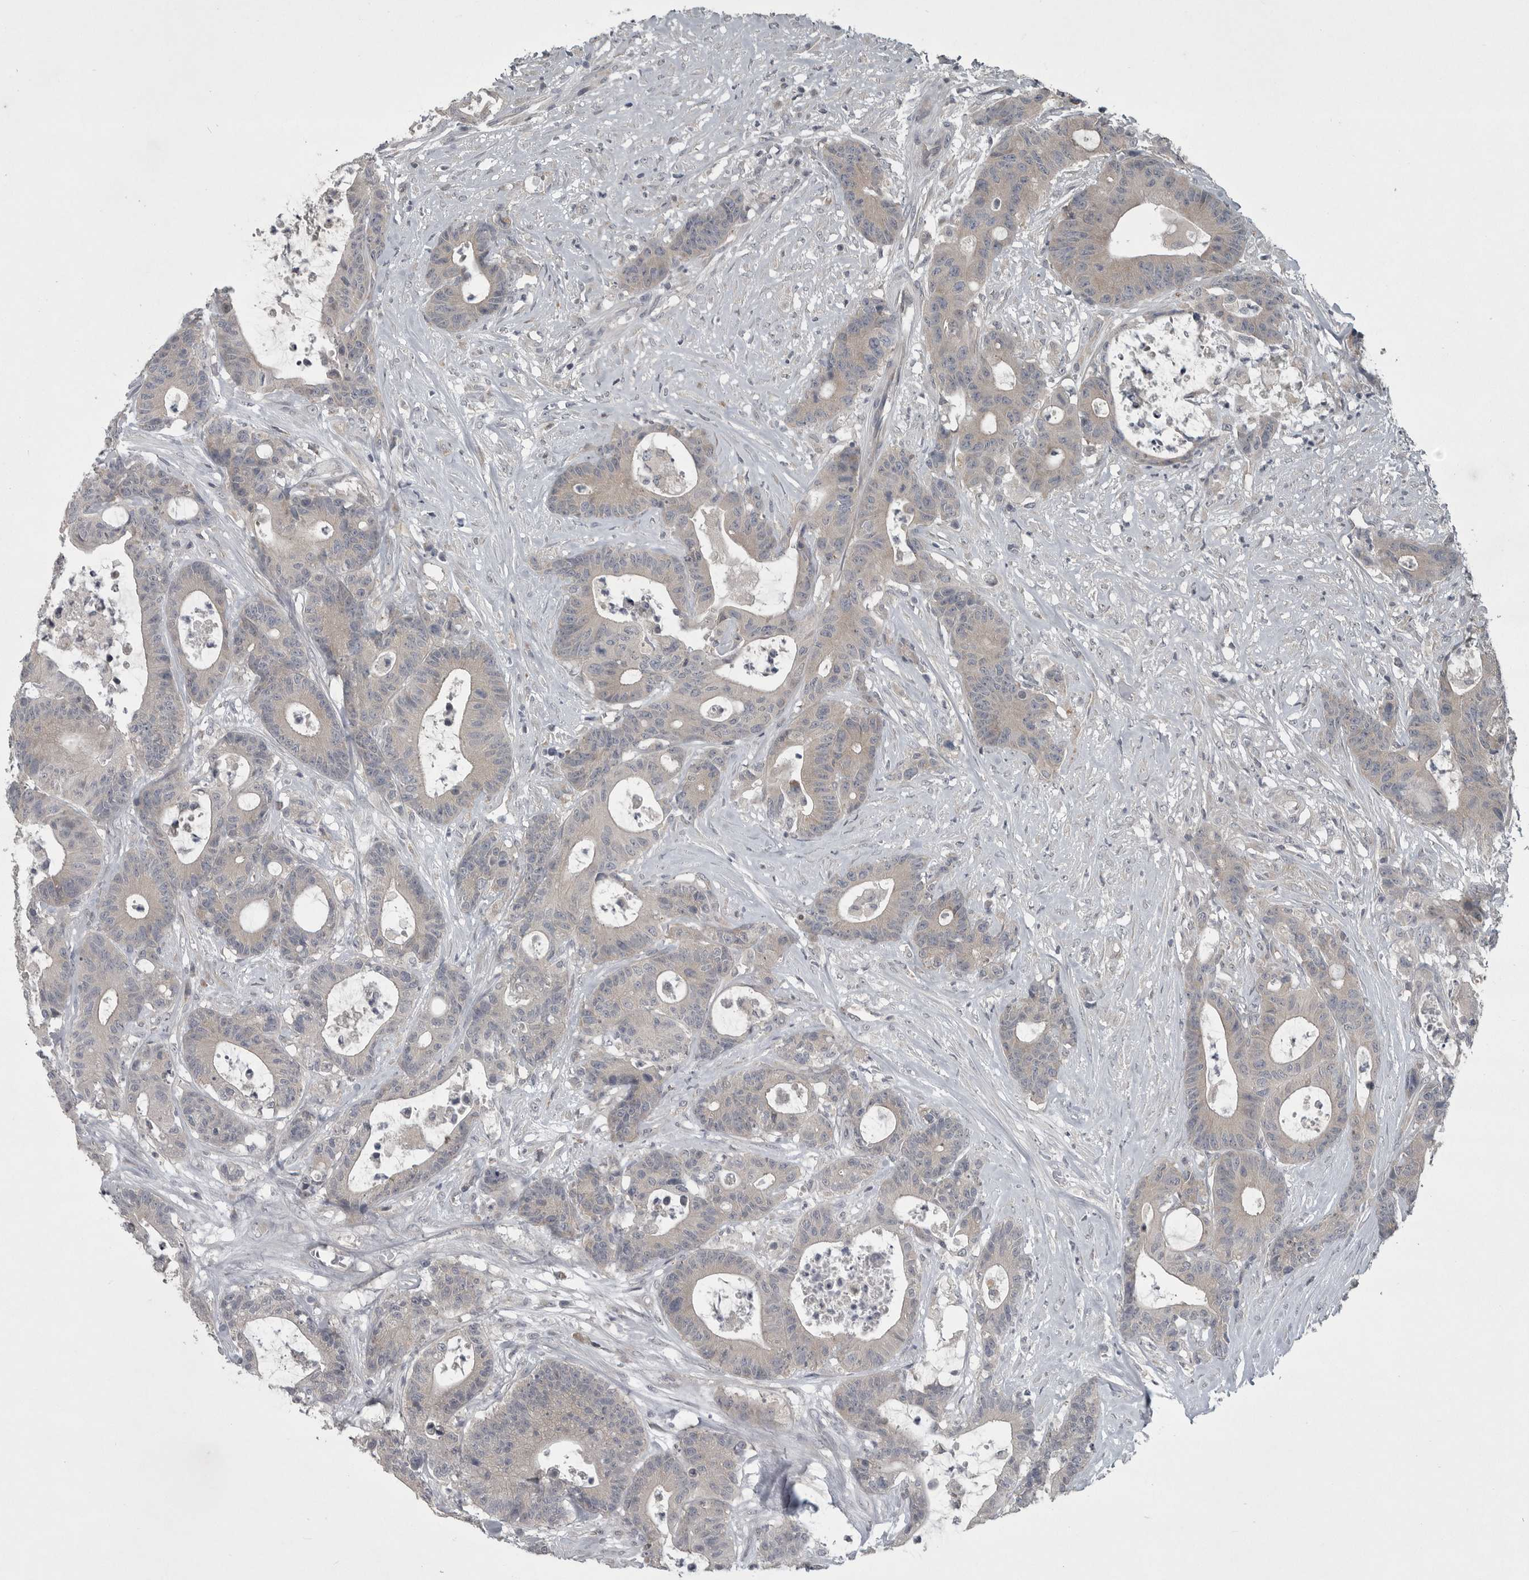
{"staining": {"intensity": "weak", "quantity": "<25%", "location": "cytoplasmic/membranous"}, "tissue": "colorectal cancer", "cell_type": "Tumor cells", "image_type": "cancer", "snomed": [{"axis": "morphology", "description": "Adenocarcinoma, NOS"}, {"axis": "topography", "description": "Colon"}], "caption": "The histopathology image exhibits no staining of tumor cells in colorectal cancer.", "gene": "PHF13", "patient": {"sex": "female", "age": 84}}